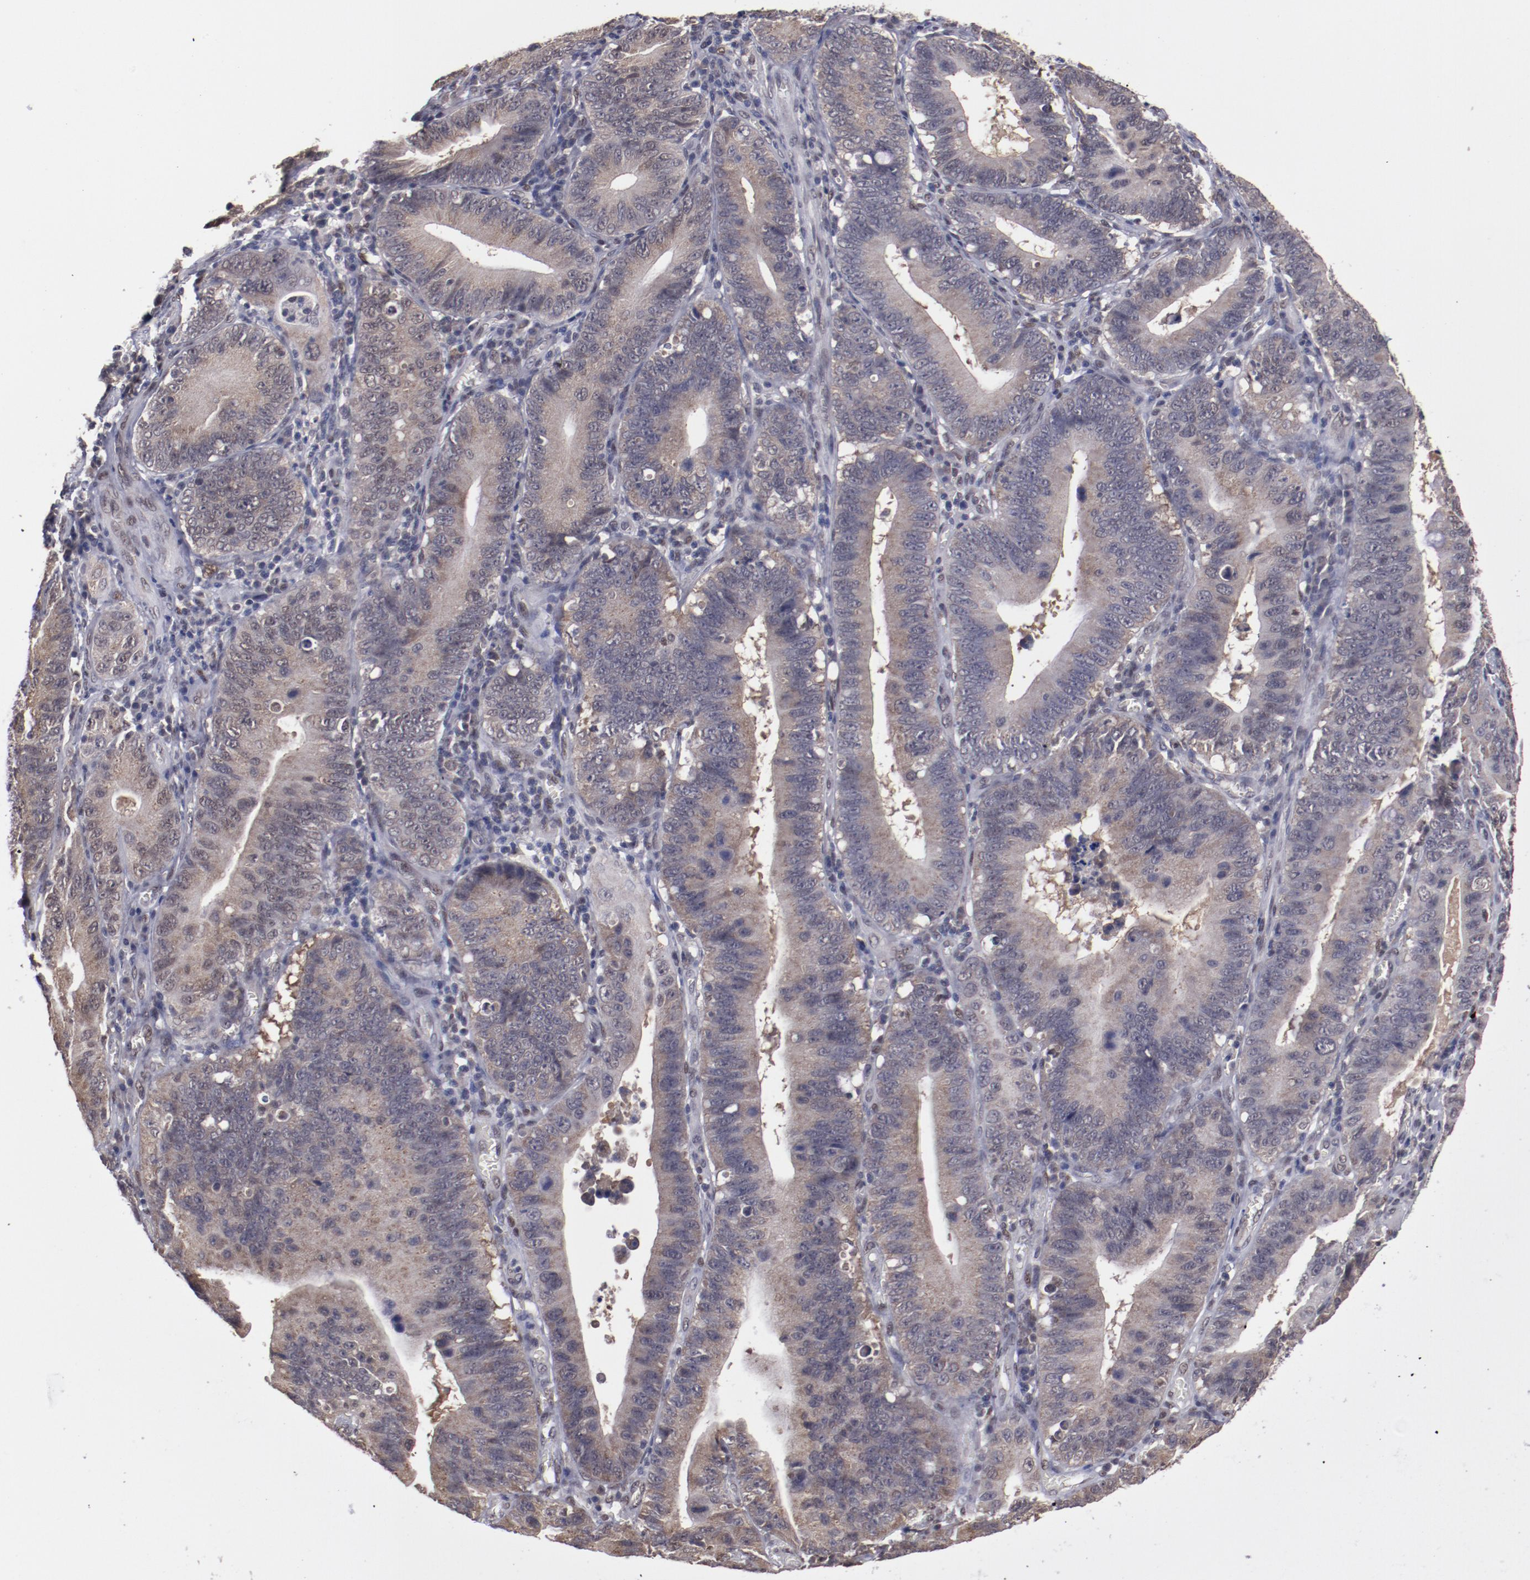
{"staining": {"intensity": "weak", "quantity": "25%-75%", "location": "cytoplasmic/membranous,nuclear"}, "tissue": "stomach cancer", "cell_type": "Tumor cells", "image_type": "cancer", "snomed": [{"axis": "morphology", "description": "Adenocarcinoma, NOS"}, {"axis": "topography", "description": "Stomach"}, {"axis": "topography", "description": "Gastric cardia"}], "caption": "This is an image of immunohistochemistry (IHC) staining of stomach cancer, which shows weak positivity in the cytoplasmic/membranous and nuclear of tumor cells.", "gene": "ARNT", "patient": {"sex": "male", "age": 59}}